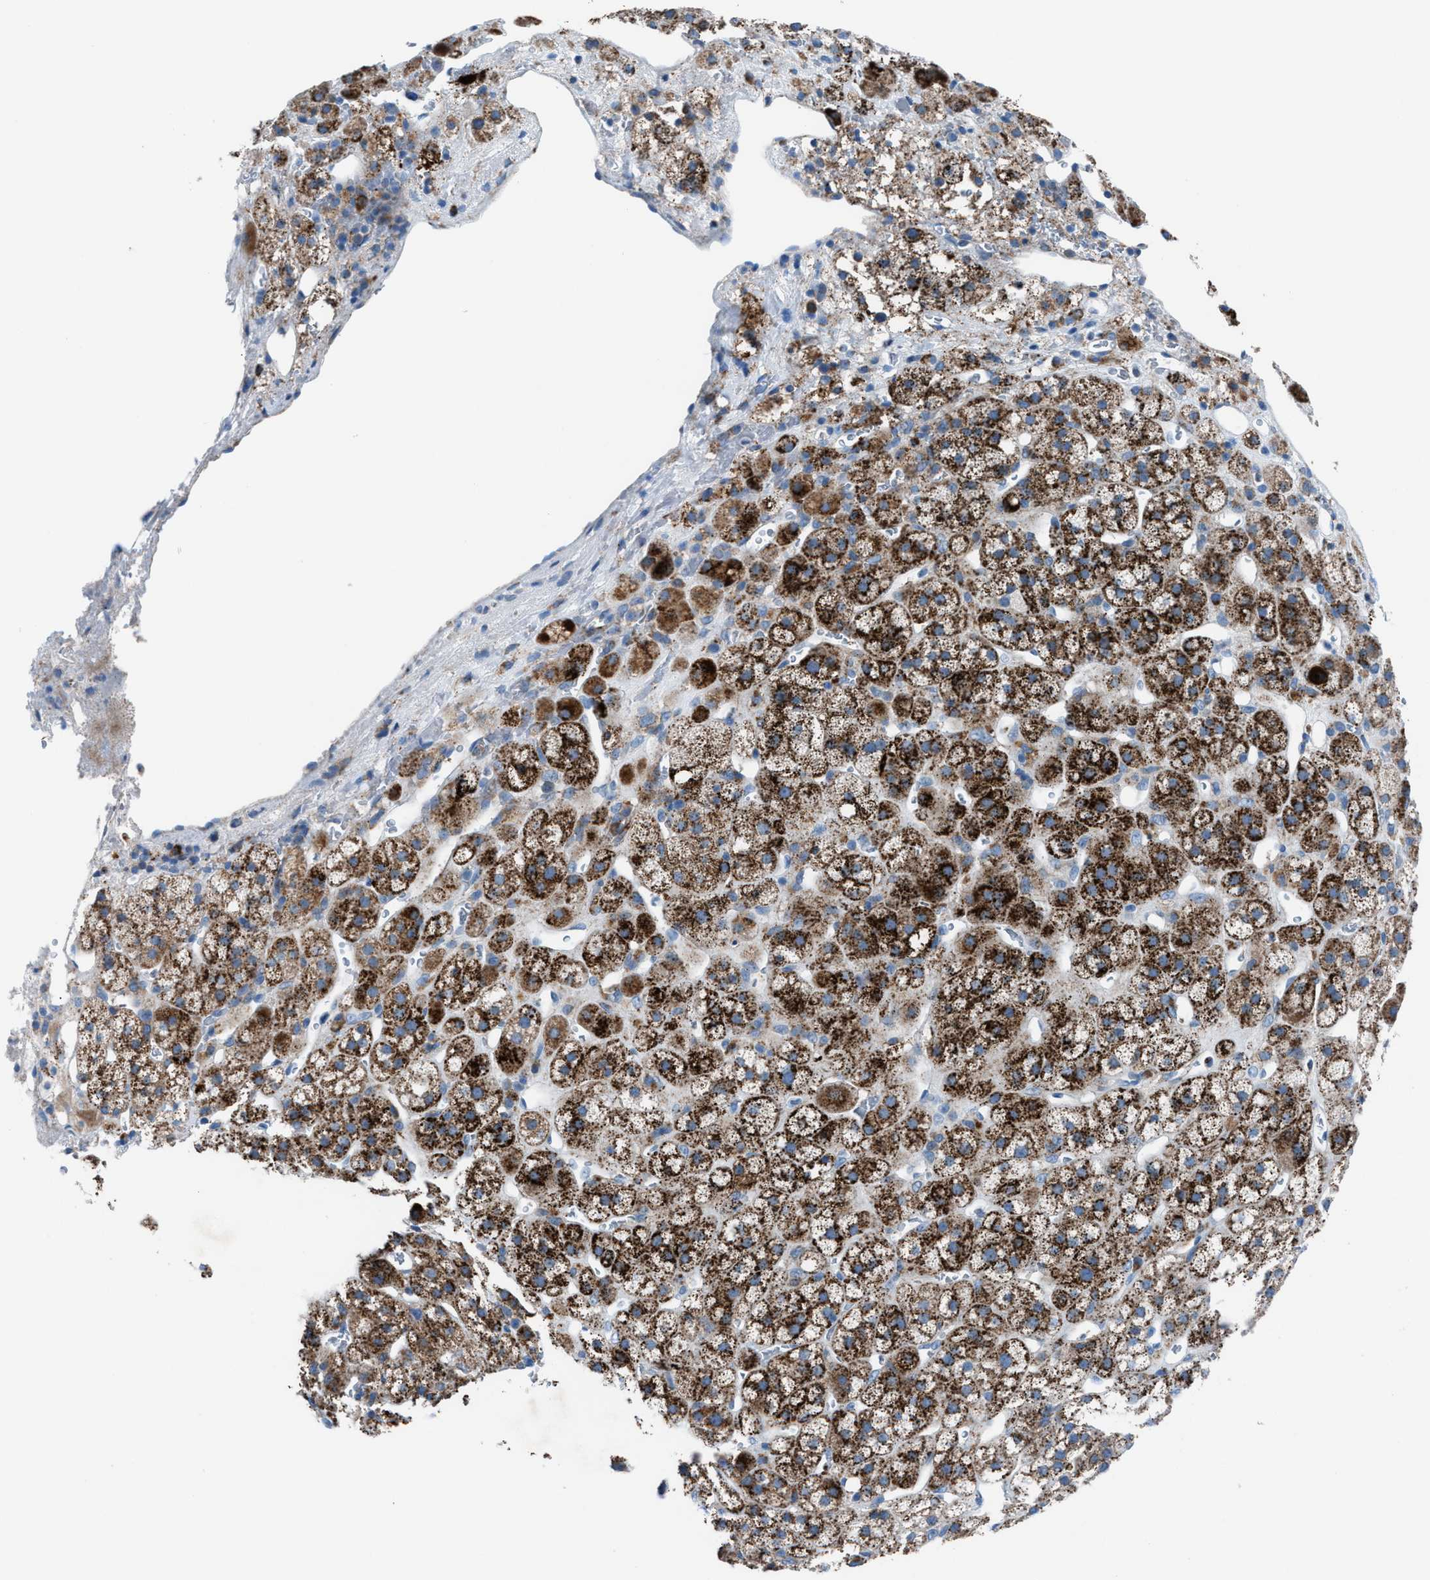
{"staining": {"intensity": "strong", "quantity": ">75%", "location": "cytoplasmic/membranous"}, "tissue": "adrenal gland", "cell_type": "Glandular cells", "image_type": "normal", "snomed": [{"axis": "morphology", "description": "Normal tissue, NOS"}, {"axis": "topography", "description": "Adrenal gland"}], "caption": "Adrenal gland stained with DAB immunohistochemistry displays high levels of strong cytoplasmic/membranous expression in about >75% of glandular cells. Using DAB (3,3'-diaminobenzidine) (brown) and hematoxylin (blue) stains, captured at high magnification using brightfield microscopy.", "gene": "CD1B", "patient": {"sex": "male", "age": 56}}